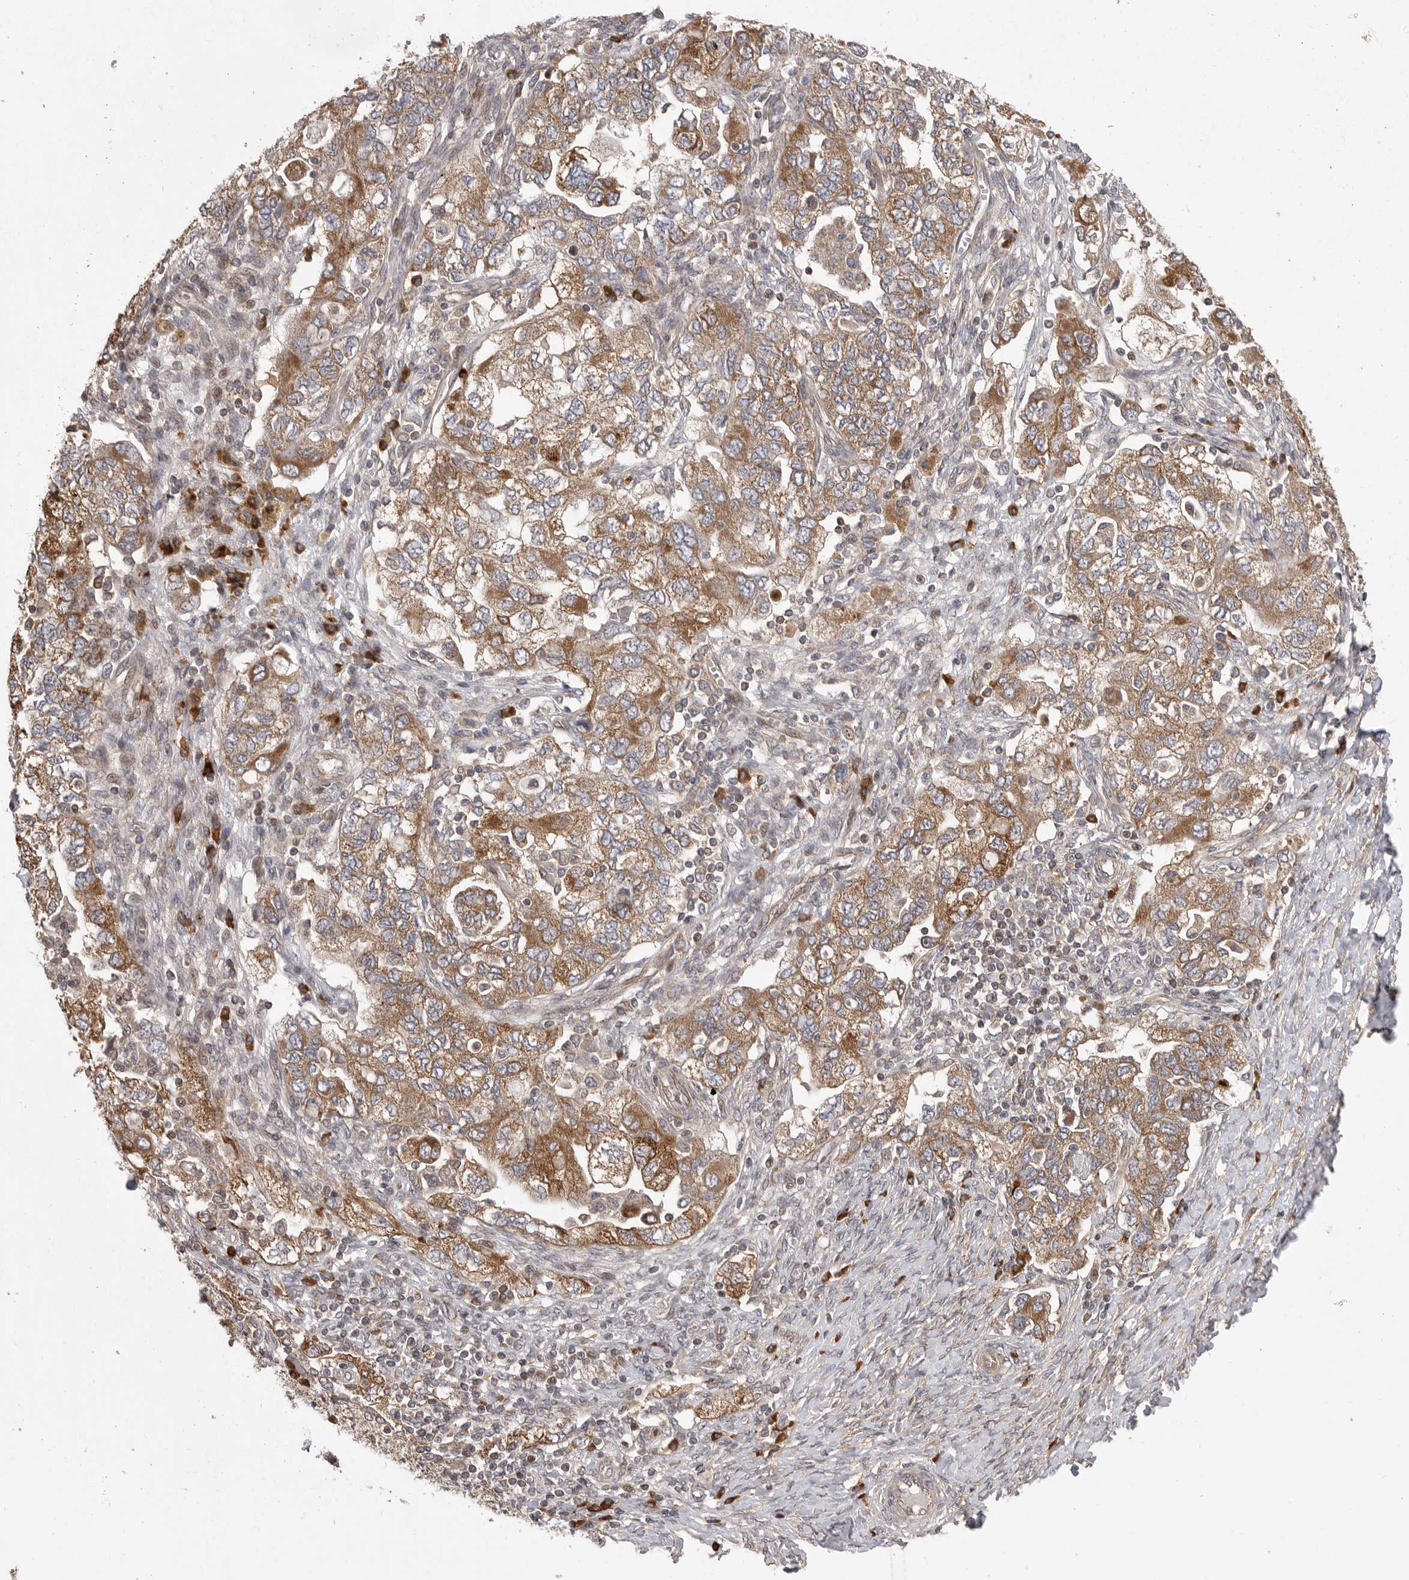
{"staining": {"intensity": "moderate", "quantity": ">75%", "location": "cytoplasmic/membranous"}, "tissue": "ovarian cancer", "cell_type": "Tumor cells", "image_type": "cancer", "snomed": [{"axis": "morphology", "description": "Carcinoma, NOS"}, {"axis": "morphology", "description": "Cystadenocarcinoma, serous, NOS"}, {"axis": "topography", "description": "Ovary"}], "caption": "Approximately >75% of tumor cells in human carcinoma (ovarian) demonstrate moderate cytoplasmic/membranous protein positivity as visualized by brown immunohistochemical staining.", "gene": "OXR1", "patient": {"sex": "female", "age": 69}}